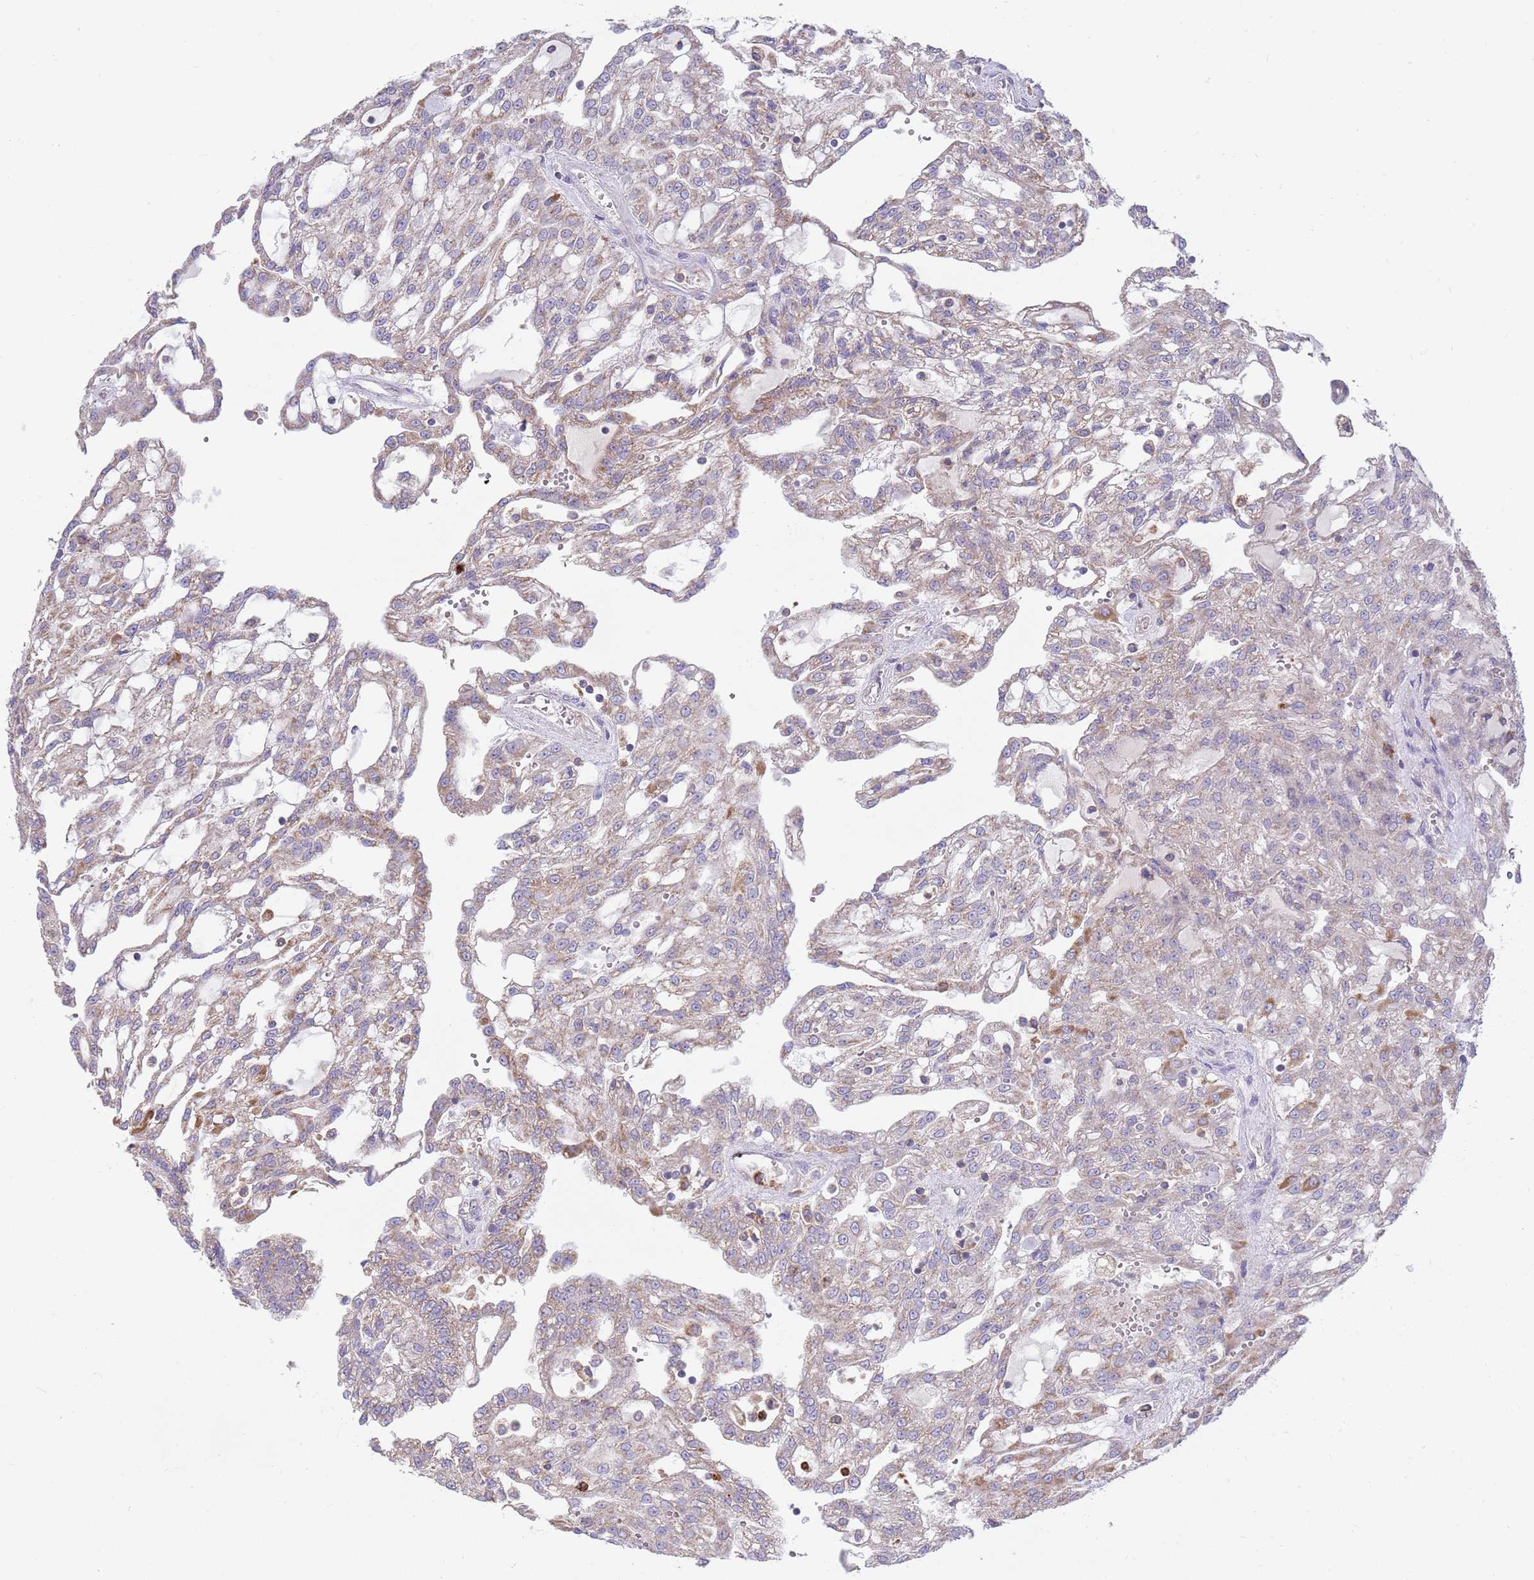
{"staining": {"intensity": "weak", "quantity": "<25%", "location": "cytoplasmic/membranous"}, "tissue": "renal cancer", "cell_type": "Tumor cells", "image_type": "cancer", "snomed": [{"axis": "morphology", "description": "Adenocarcinoma, NOS"}, {"axis": "topography", "description": "Kidney"}], "caption": "Immunohistochemical staining of renal cancer (adenocarcinoma) reveals no significant staining in tumor cells. (Stains: DAB (3,3'-diaminobenzidine) immunohistochemistry with hematoxylin counter stain, Microscopy: brightfield microscopy at high magnification).", "gene": "DDT", "patient": {"sex": "male", "age": 63}}